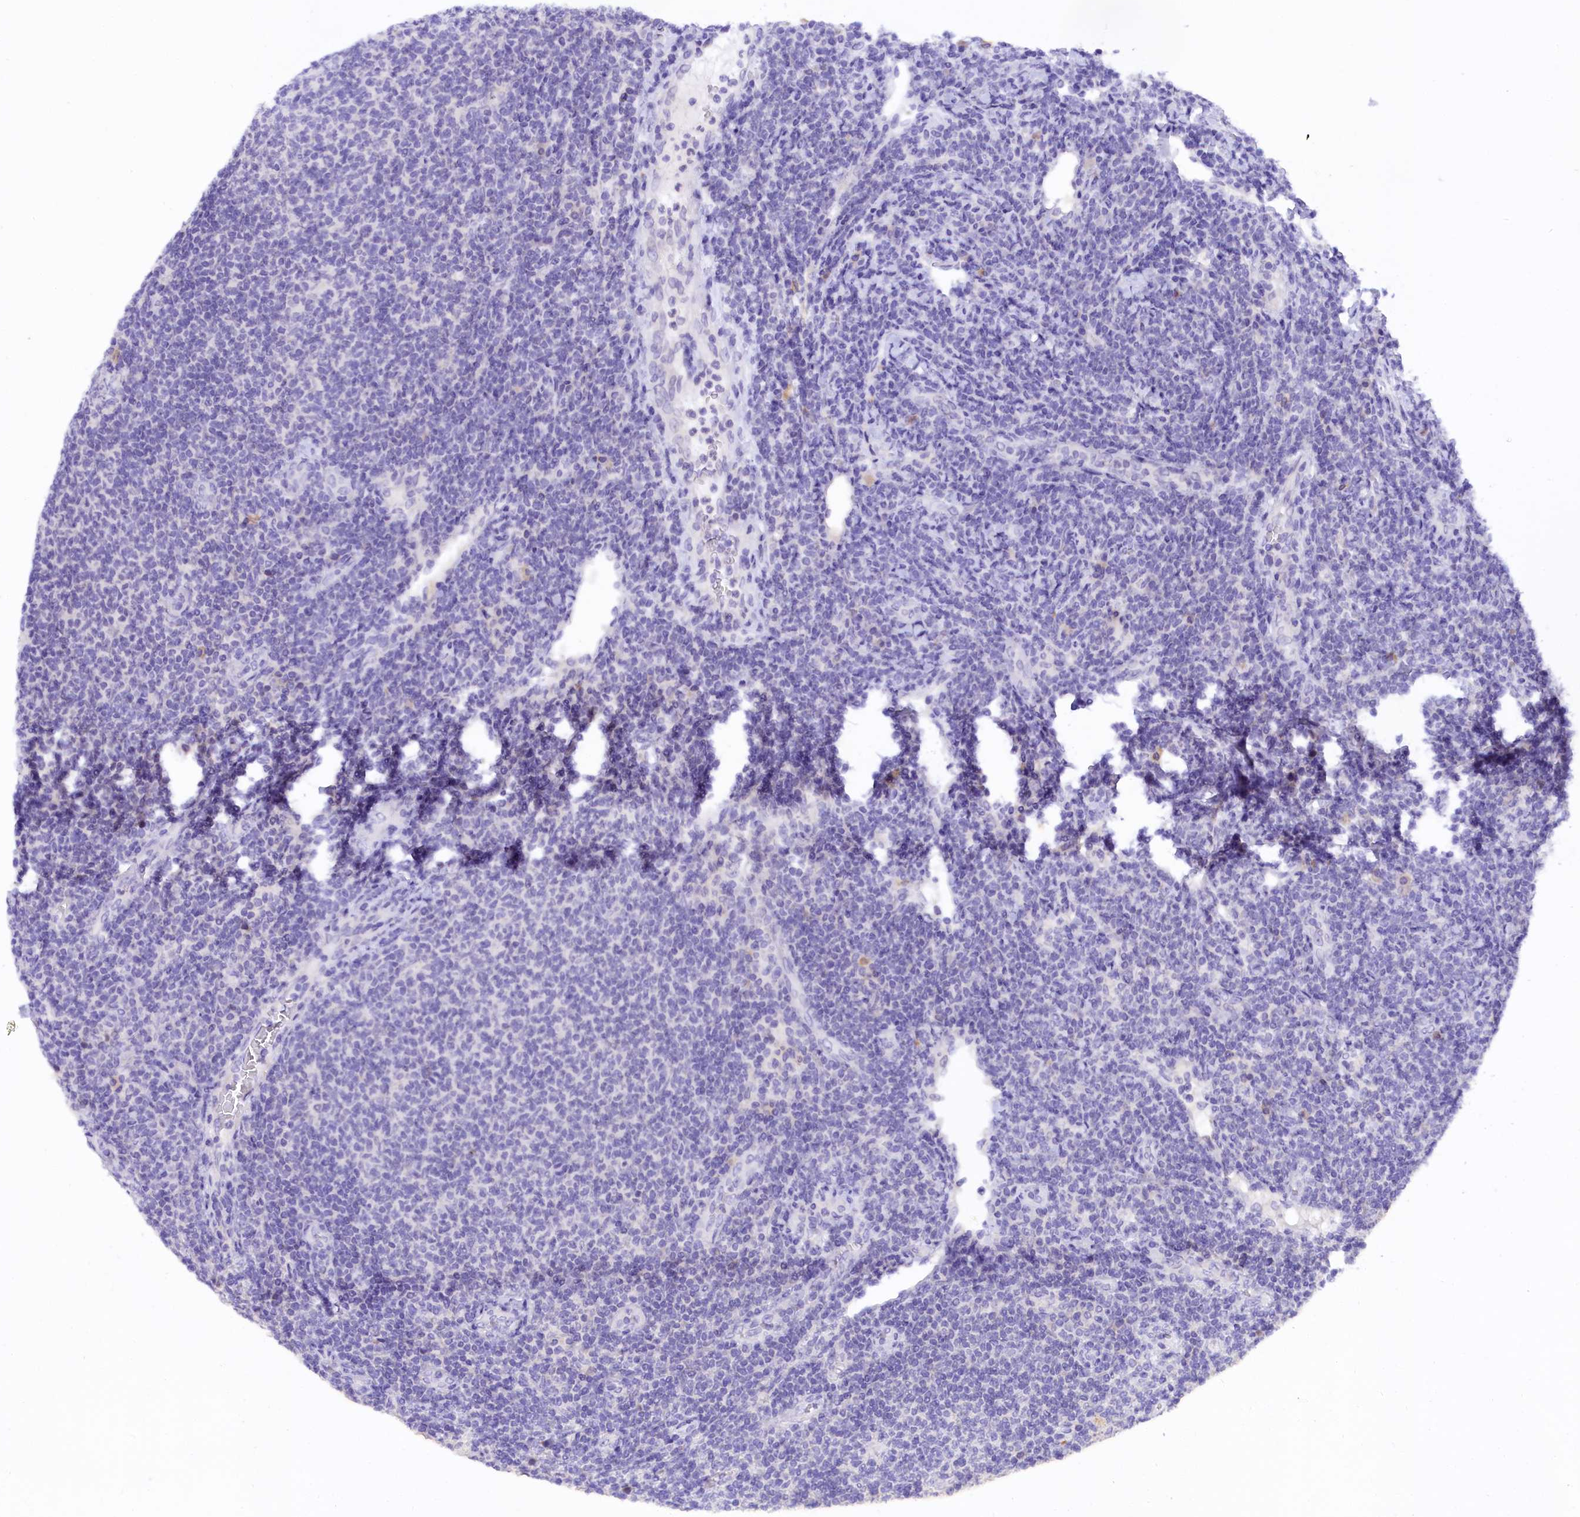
{"staining": {"intensity": "negative", "quantity": "none", "location": "none"}, "tissue": "lymphoma", "cell_type": "Tumor cells", "image_type": "cancer", "snomed": [{"axis": "morphology", "description": "Malignant lymphoma, non-Hodgkin's type, Low grade"}, {"axis": "topography", "description": "Lymph node"}], "caption": "Immunohistochemistry of human lymphoma displays no staining in tumor cells.", "gene": "COL6A5", "patient": {"sex": "male", "age": 66}}